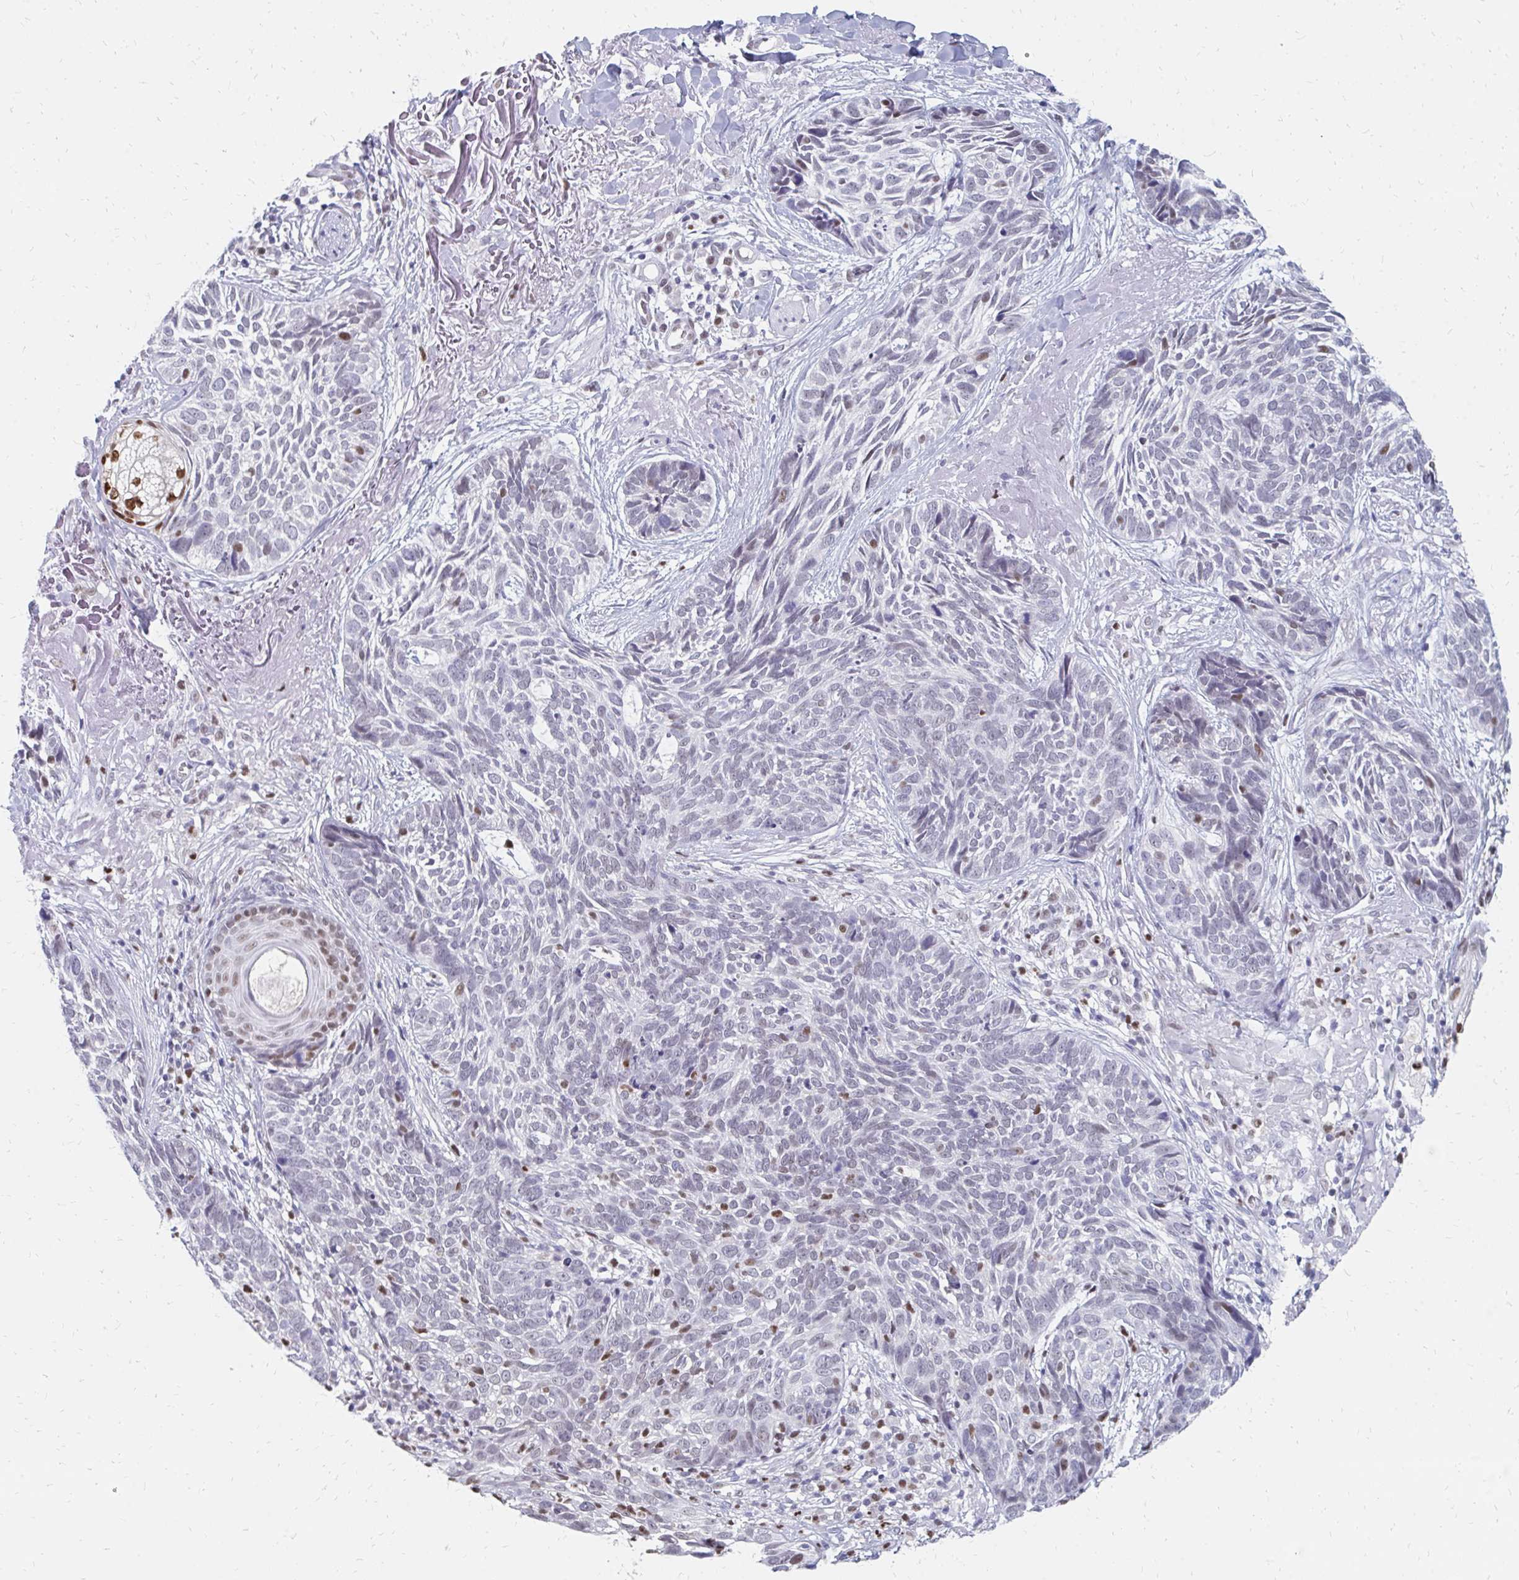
{"staining": {"intensity": "weak", "quantity": "<25%", "location": "nuclear"}, "tissue": "skin cancer", "cell_type": "Tumor cells", "image_type": "cancer", "snomed": [{"axis": "morphology", "description": "Basal cell carcinoma"}, {"axis": "topography", "description": "Skin"}, {"axis": "topography", "description": "Skin of face"}], "caption": "Photomicrograph shows no protein positivity in tumor cells of skin cancer (basal cell carcinoma) tissue. The staining was performed using DAB (3,3'-diaminobenzidine) to visualize the protein expression in brown, while the nuclei were stained in blue with hematoxylin (Magnification: 20x).", "gene": "PLK3", "patient": {"sex": "female", "age": 95}}